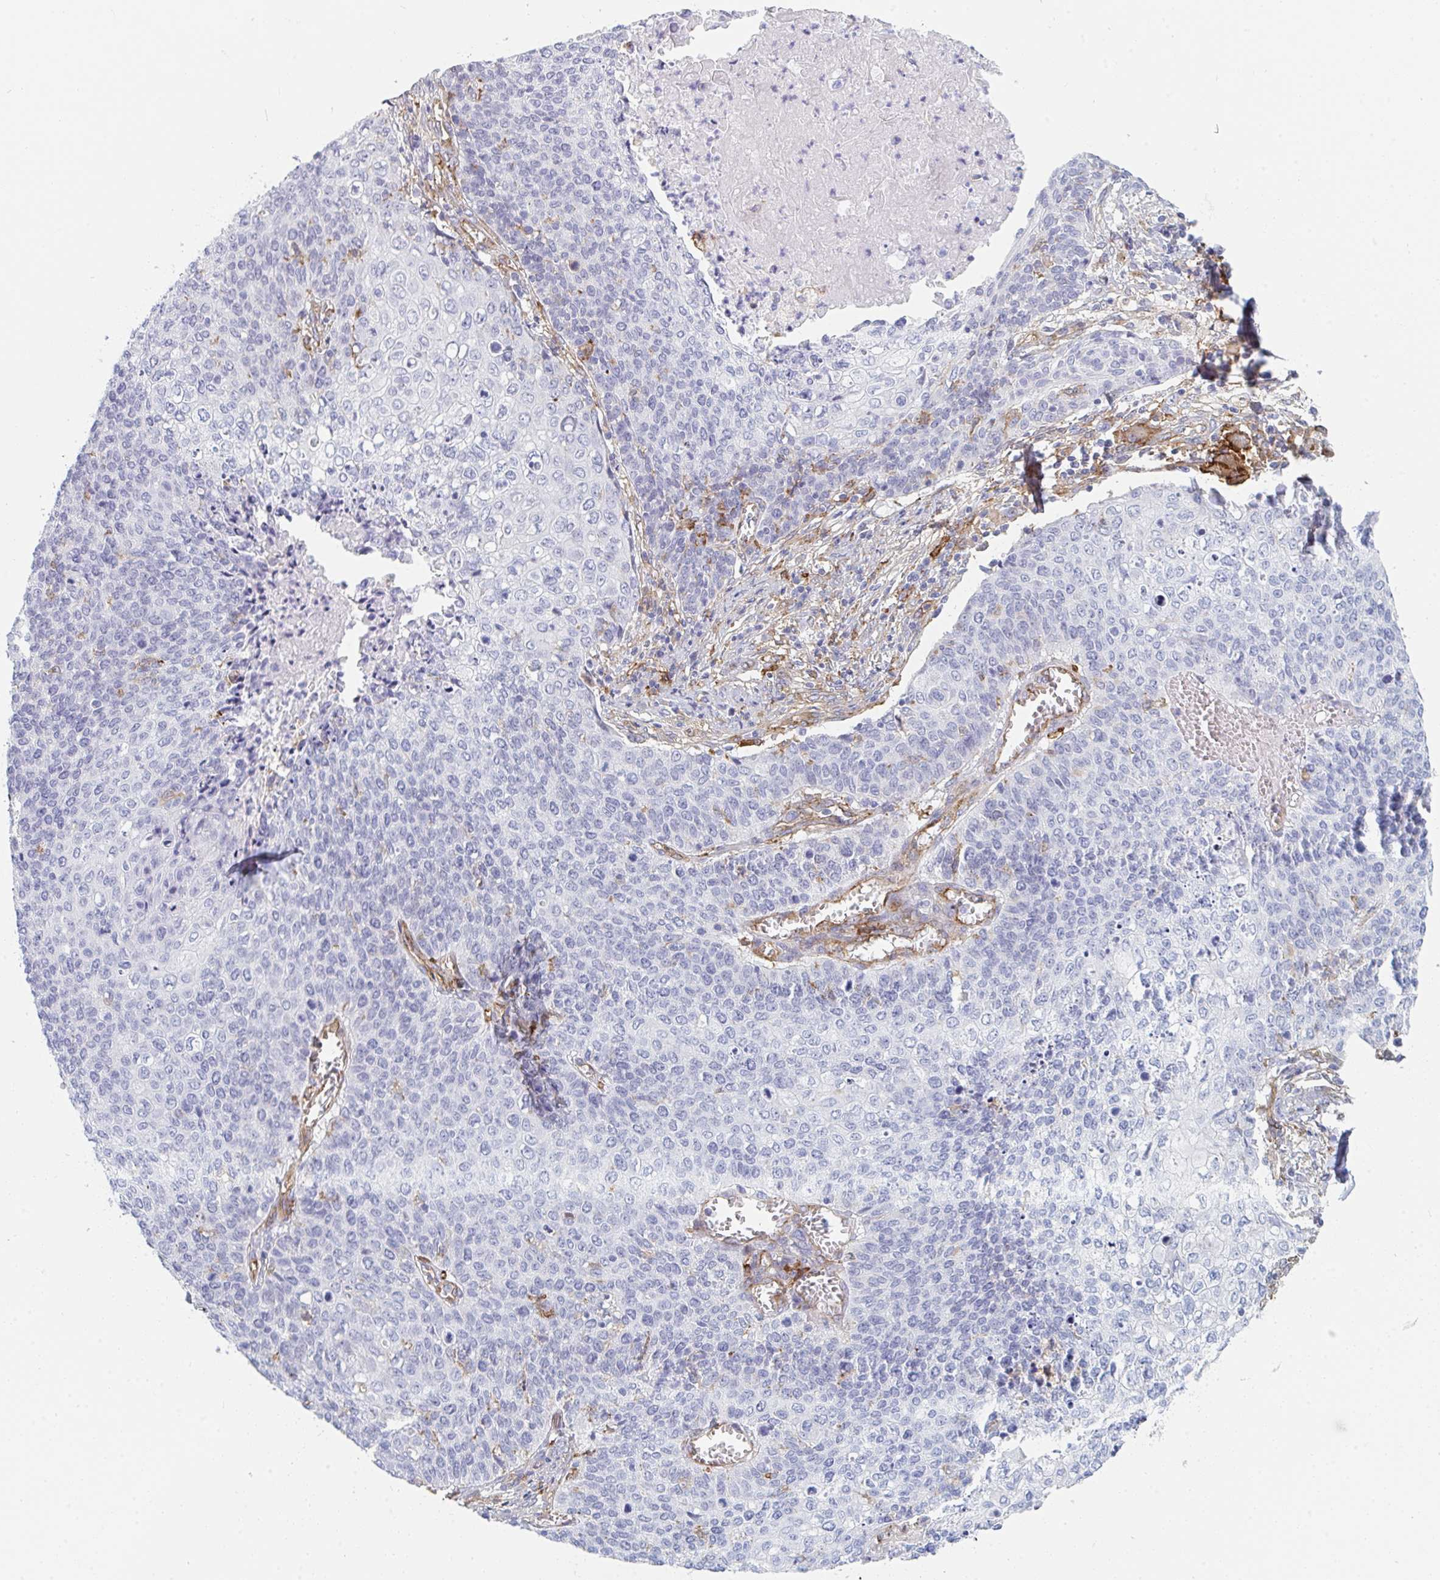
{"staining": {"intensity": "negative", "quantity": "none", "location": "none"}, "tissue": "cervical cancer", "cell_type": "Tumor cells", "image_type": "cancer", "snomed": [{"axis": "morphology", "description": "Squamous cell carcinoma, NOS"}, {"axis": "topography", "description": "Cervix"}], "caption": "This is an immunohistochemistry (IHC) photomicrograph of cervical cancer. There is no staining in tumor cells.", "gene": "DAB2", "patient": {"sex": "female", "age": 39}}